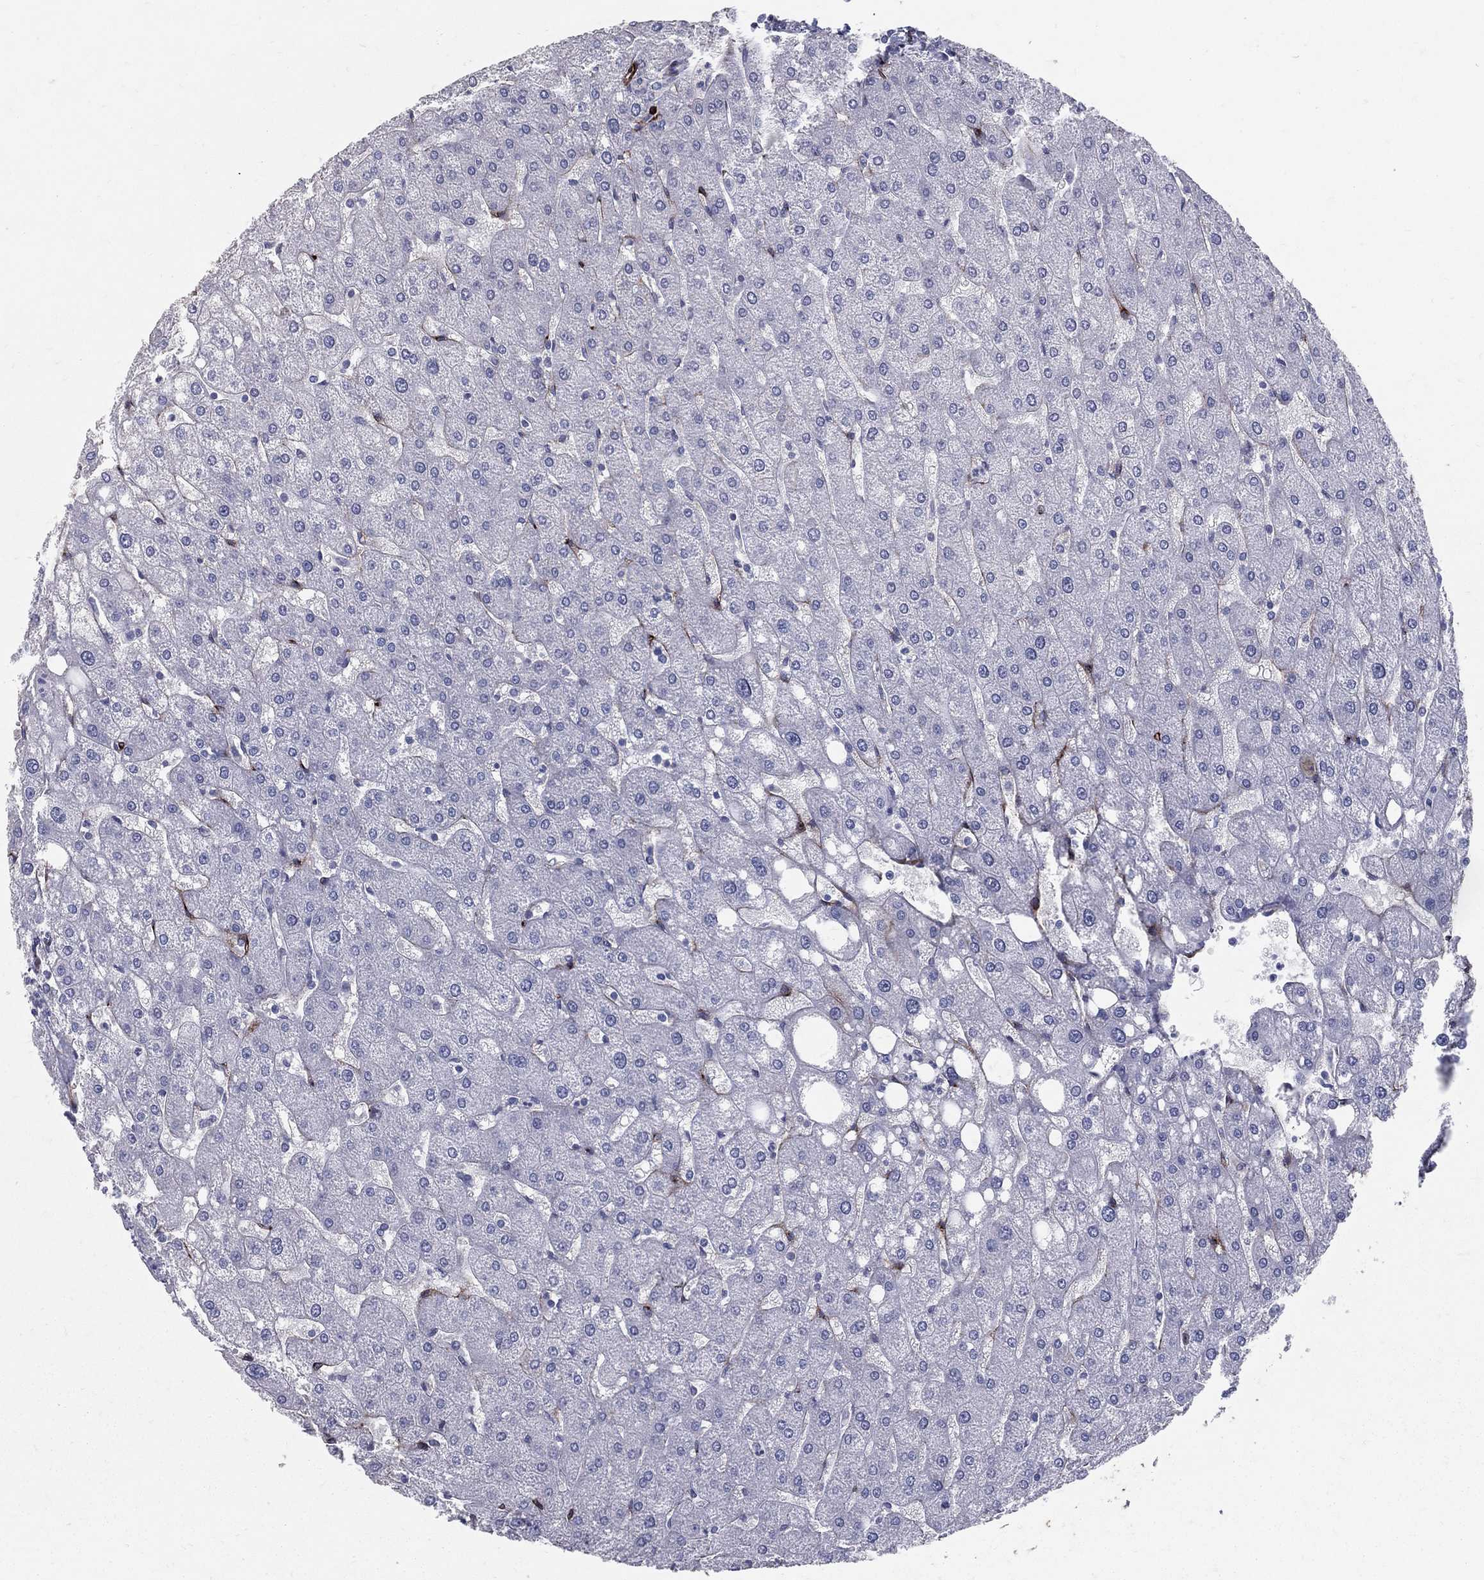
{"staining": {"intensity": "negative", "quantity": "none", "location": "none"}, "tissue": "liver", "cell_type": "Cholangiocytes", "image_type": "normal", "snomed": [{"axis": "morphology", "description": "Normal tissue, NOS"}, {"axis": "topography", "description": "Liver"}], "caption": "This is an IHC photomicrograph of unremarkable human liver. There is no expression in cholangiocytes.", "gene": "ACE2", "patient": {"sex": "male", "age": 67}}